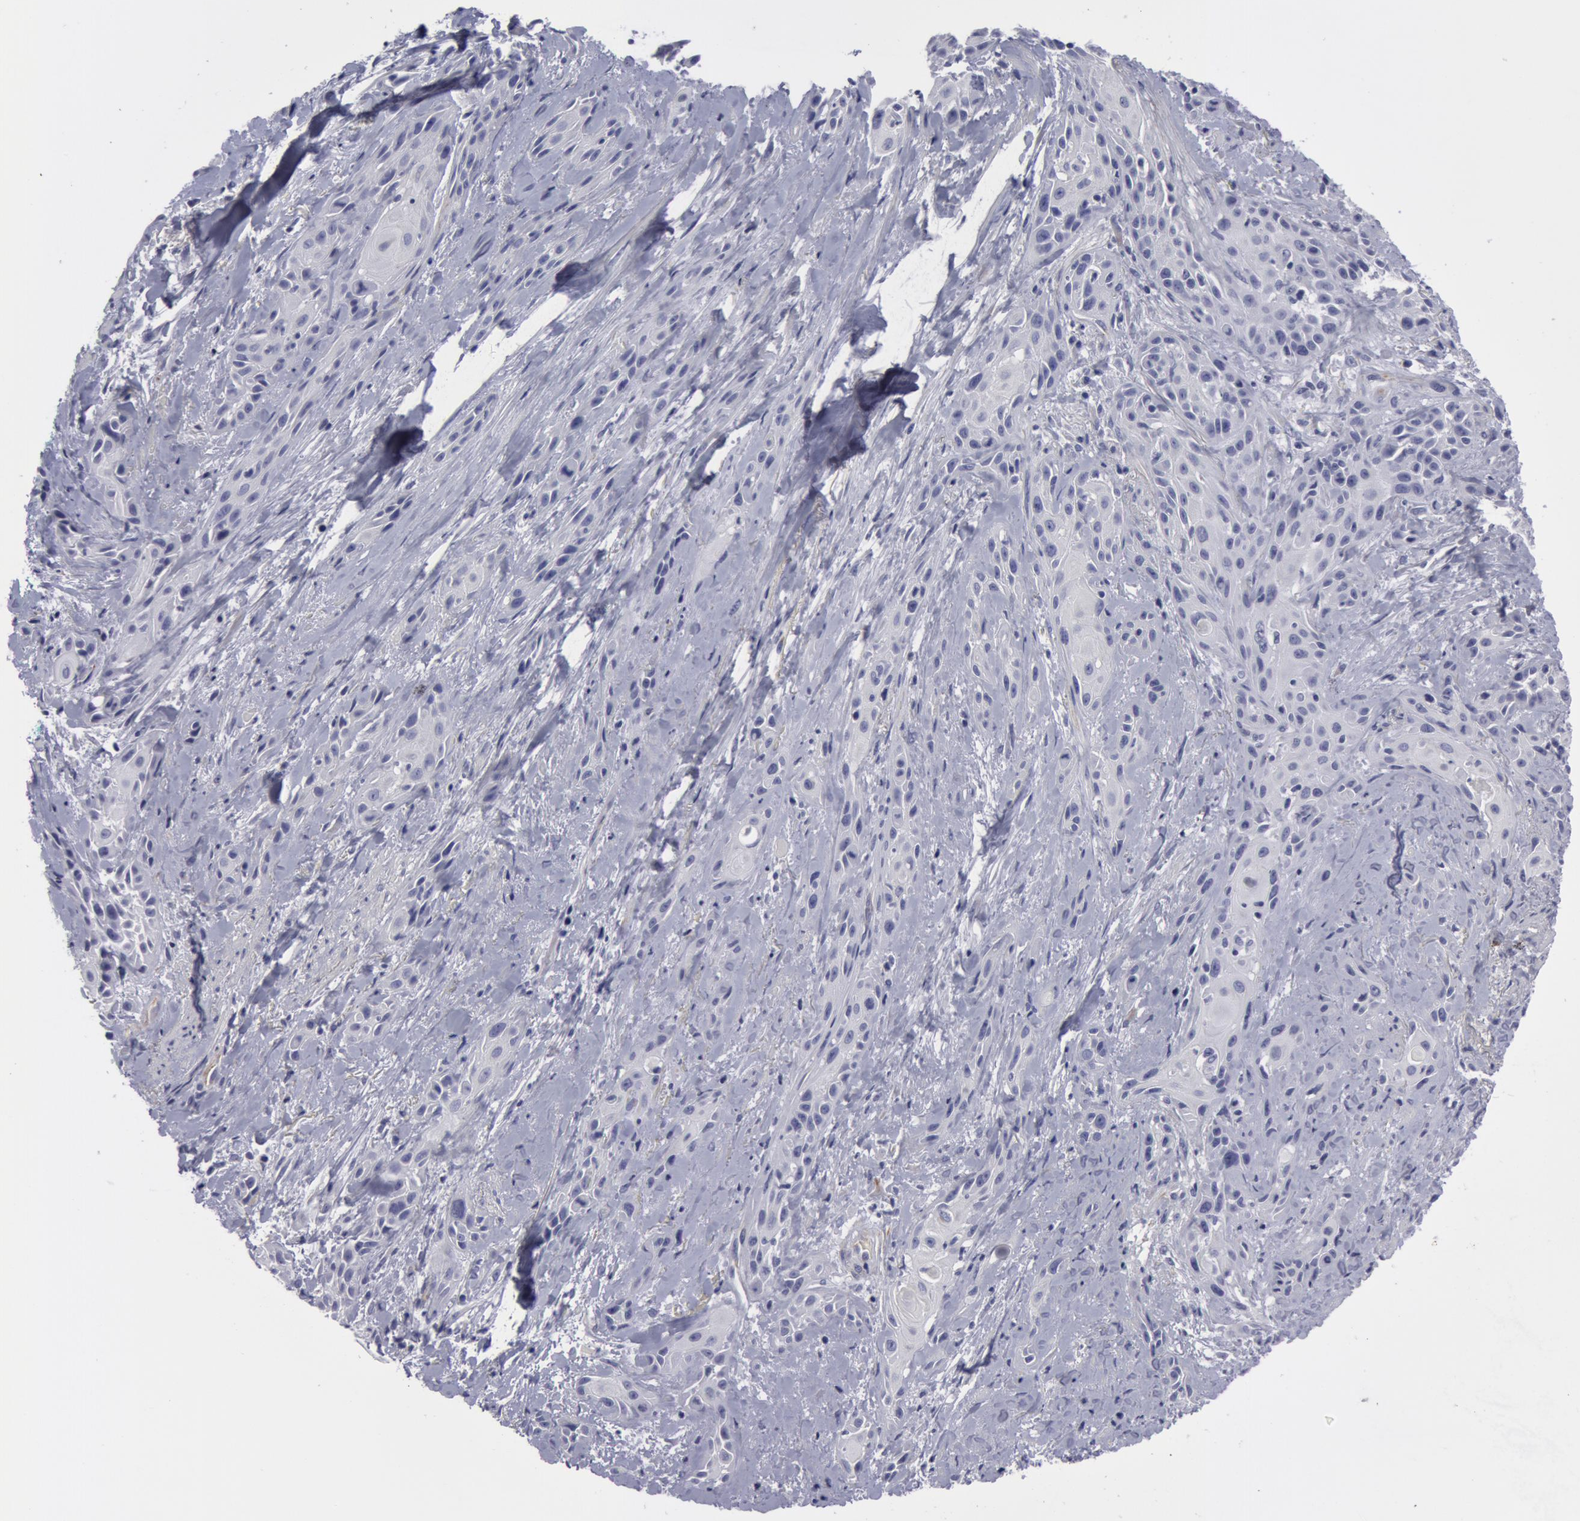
{"staining": {"intensity": "negative", "quantity": "none", "location": "none"}, "tissue": "skin cancer", "cell_type": "Tumor cells", "image_type": "cancer", "snomed": [{"axis": "morphology", "description": "Squamous cell carcinoma, NOS"}, {"axis": "topography", "description": "Skin"}, {"axis": "topography", "description": "Anal"}], "caption": "This is an IHC micrograph of skin squamous cell carcinoma. There is no expression in tumor cells.", "gene": "SMC1B", "patient": {"sex": "male", "age": 64}}